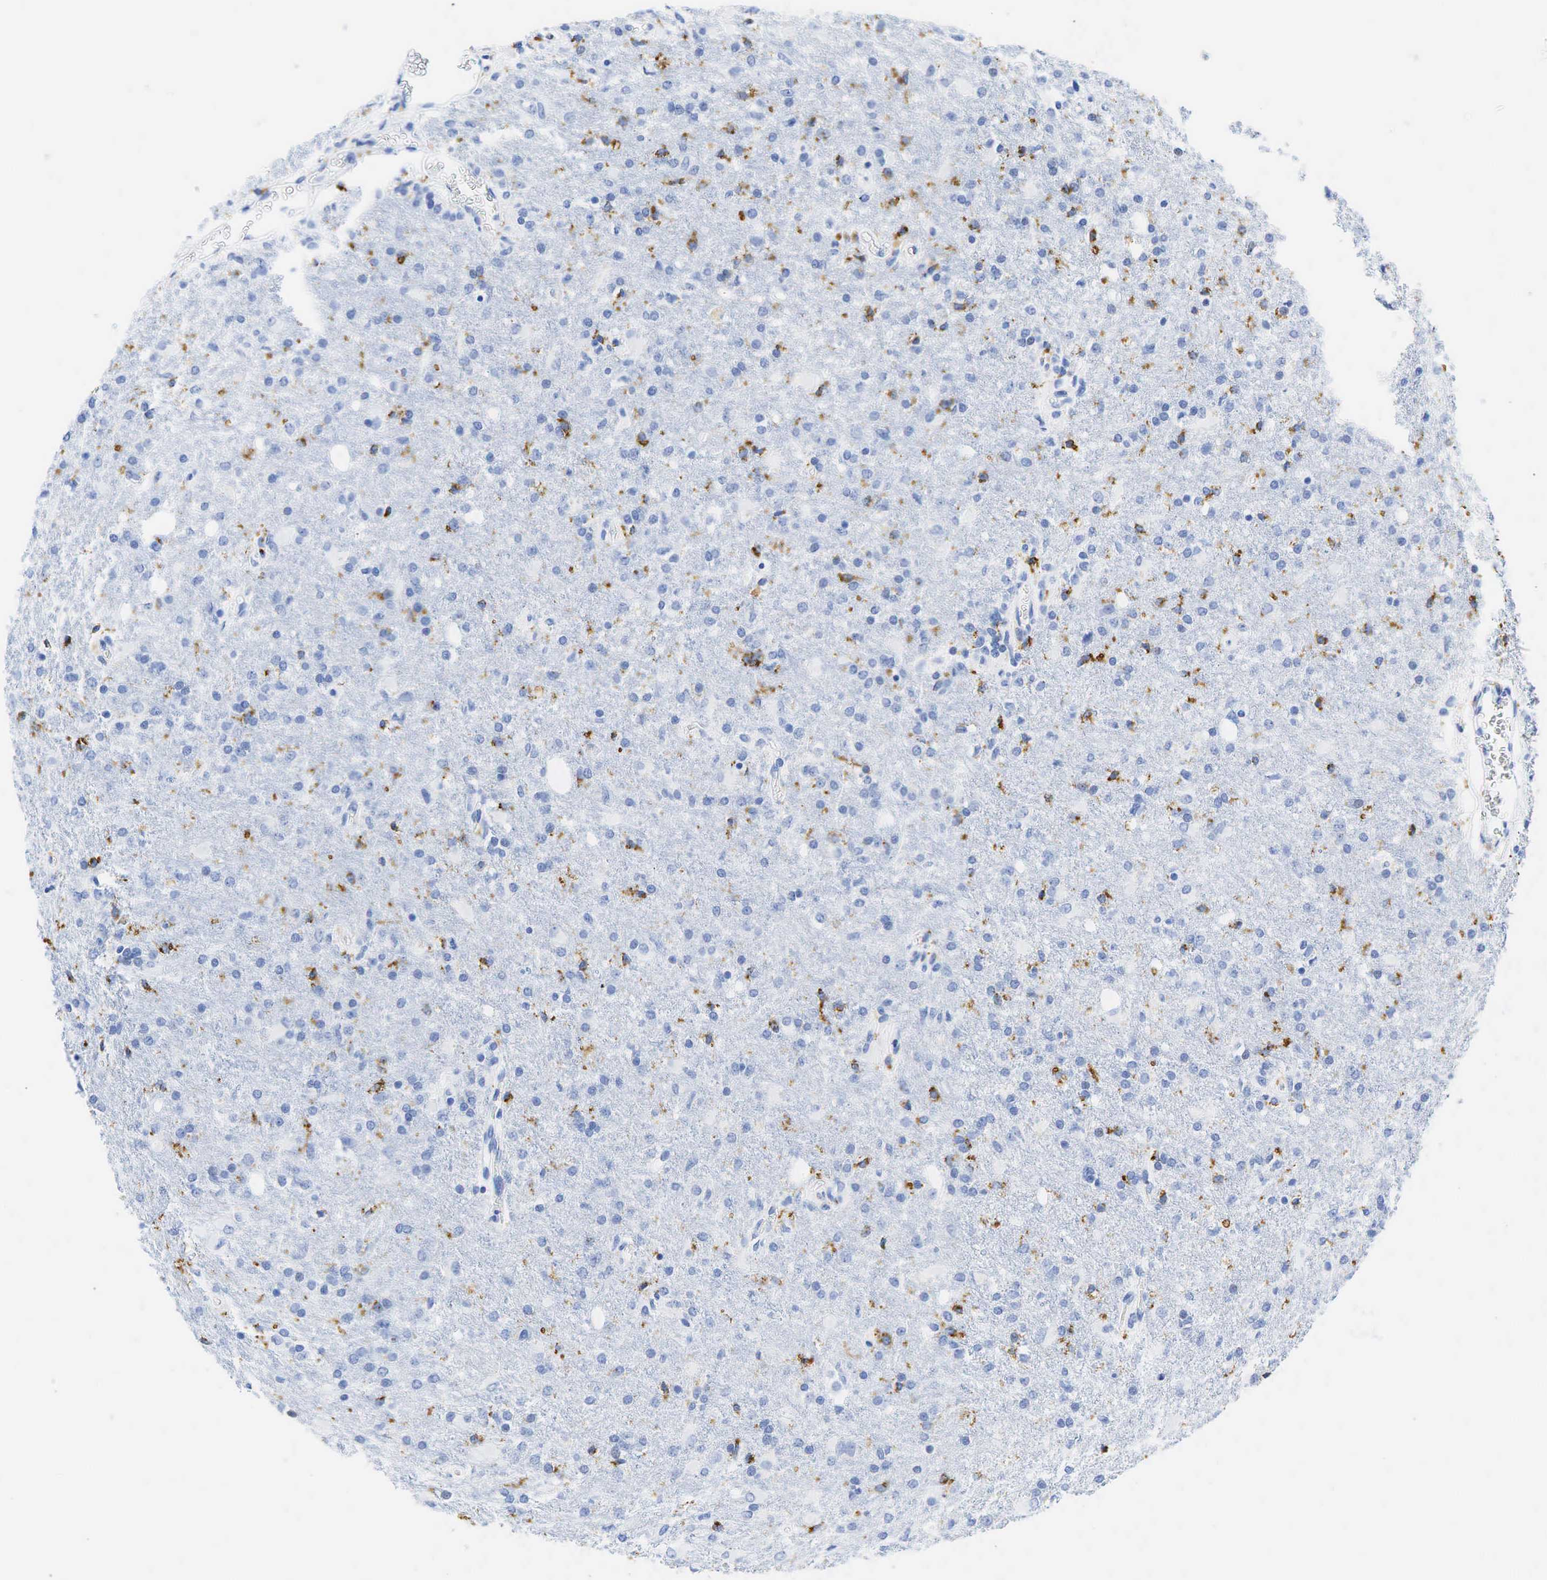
{"staining": {"intensity": "negative", "quantity": "none", "location": "none"}, "tissue": "glioma", "cell_type": "Tumor cells", "image_type": "cancer", "snomed": [{"axis": "morphology", "description": "Glioma, malignant, High grade"}, {"axis": "topography", "description": "Brain"}], "caption": "Immunohistochemistry of human glioma exhibits no expression in tumor cells.", "gene": "CD68", "patient": {"sex": "male", "age": 68}}